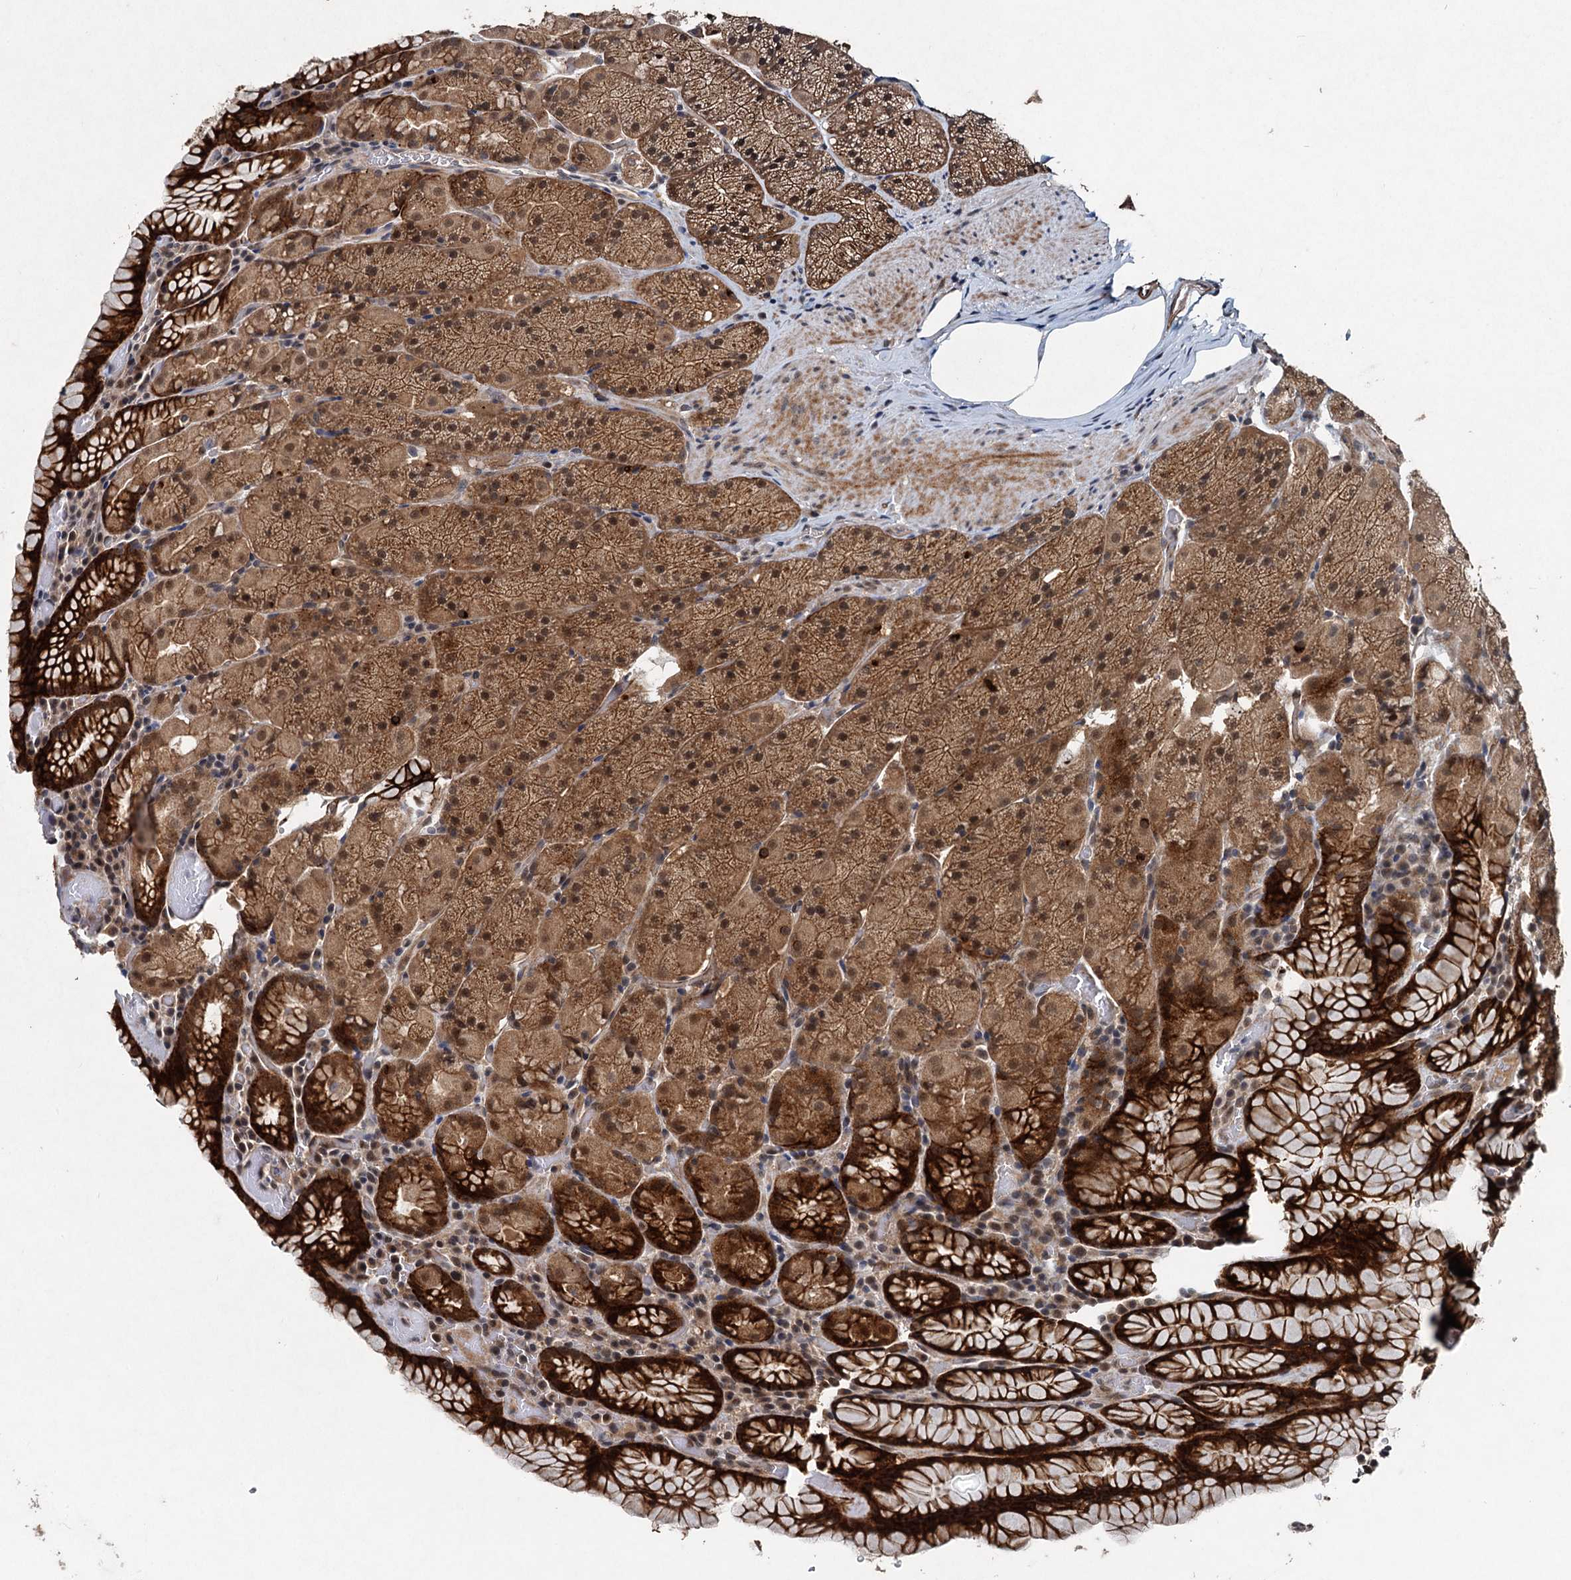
{"staining": {"intensity": "strong", "quantity": ">75%", "location": "cytoplasmic/membranous,nuclear"}, "tissue": "stomach", "cell_type": "Glandular cells", "image_type": "normal", "snomed": [{"axis": "morphology", "description": "Normal tissue, NOS"}, {"axis": "topography", "description": "Stomach, upper"}, {"axis": "topography", "description": "Stomach, lower"}], "caption": "Glandular cells display high levels of strong cytoplasmic/membranous,nuclear expression in about >75% of cells in normal stomach.", "gene": "RITA1", "patient": {"sex": "male", "age": 80}}